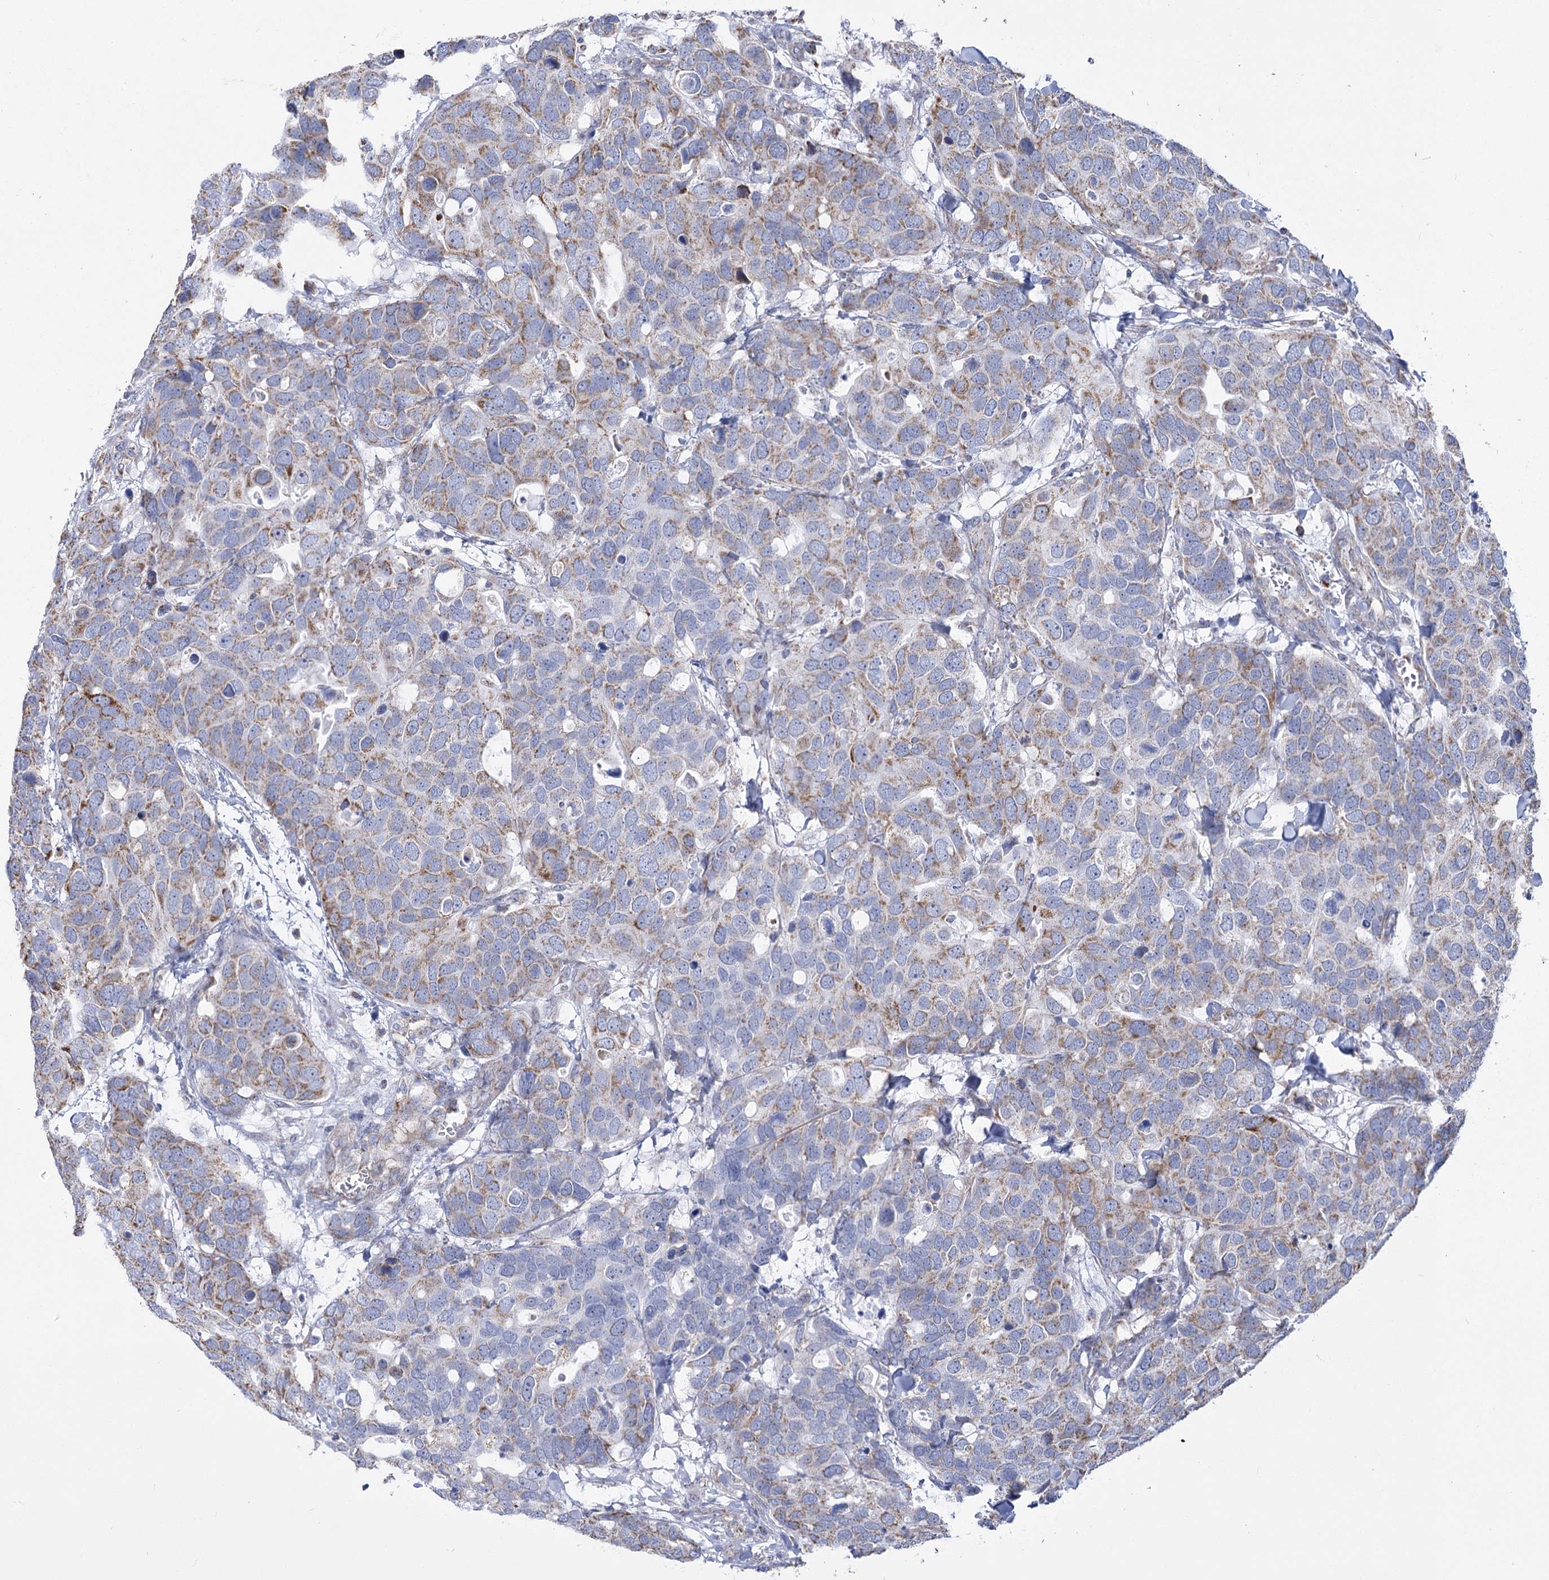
{"staining": {"intensity": "moderate", "quantity": "25%-75%", "location": "cytoplasmic/membranous"}, "tissue": "breast cancer", "cell_type": "Tumor cells", "image_type": "cancer", "snomed": [{"axis": "morphology", "description": "Duct carcinoma"}, {"axis": "topography", "description": "Breast"}], "caption": "IHC (DAB (3,3'-diaminobenzidine)) staining of human breast invasive ductal carcinoma demonstrates moderate cytoplasmic/membranous protein expression in about 25%-75% of tumor cells. The staining was performed using DAB to visualize the protein expression in brown, while the nuclei were stained in blue with hematoxylin (Magnification: 20x).", "gene": "PDHB", "patient": {"sex": "female", "age": 83}}